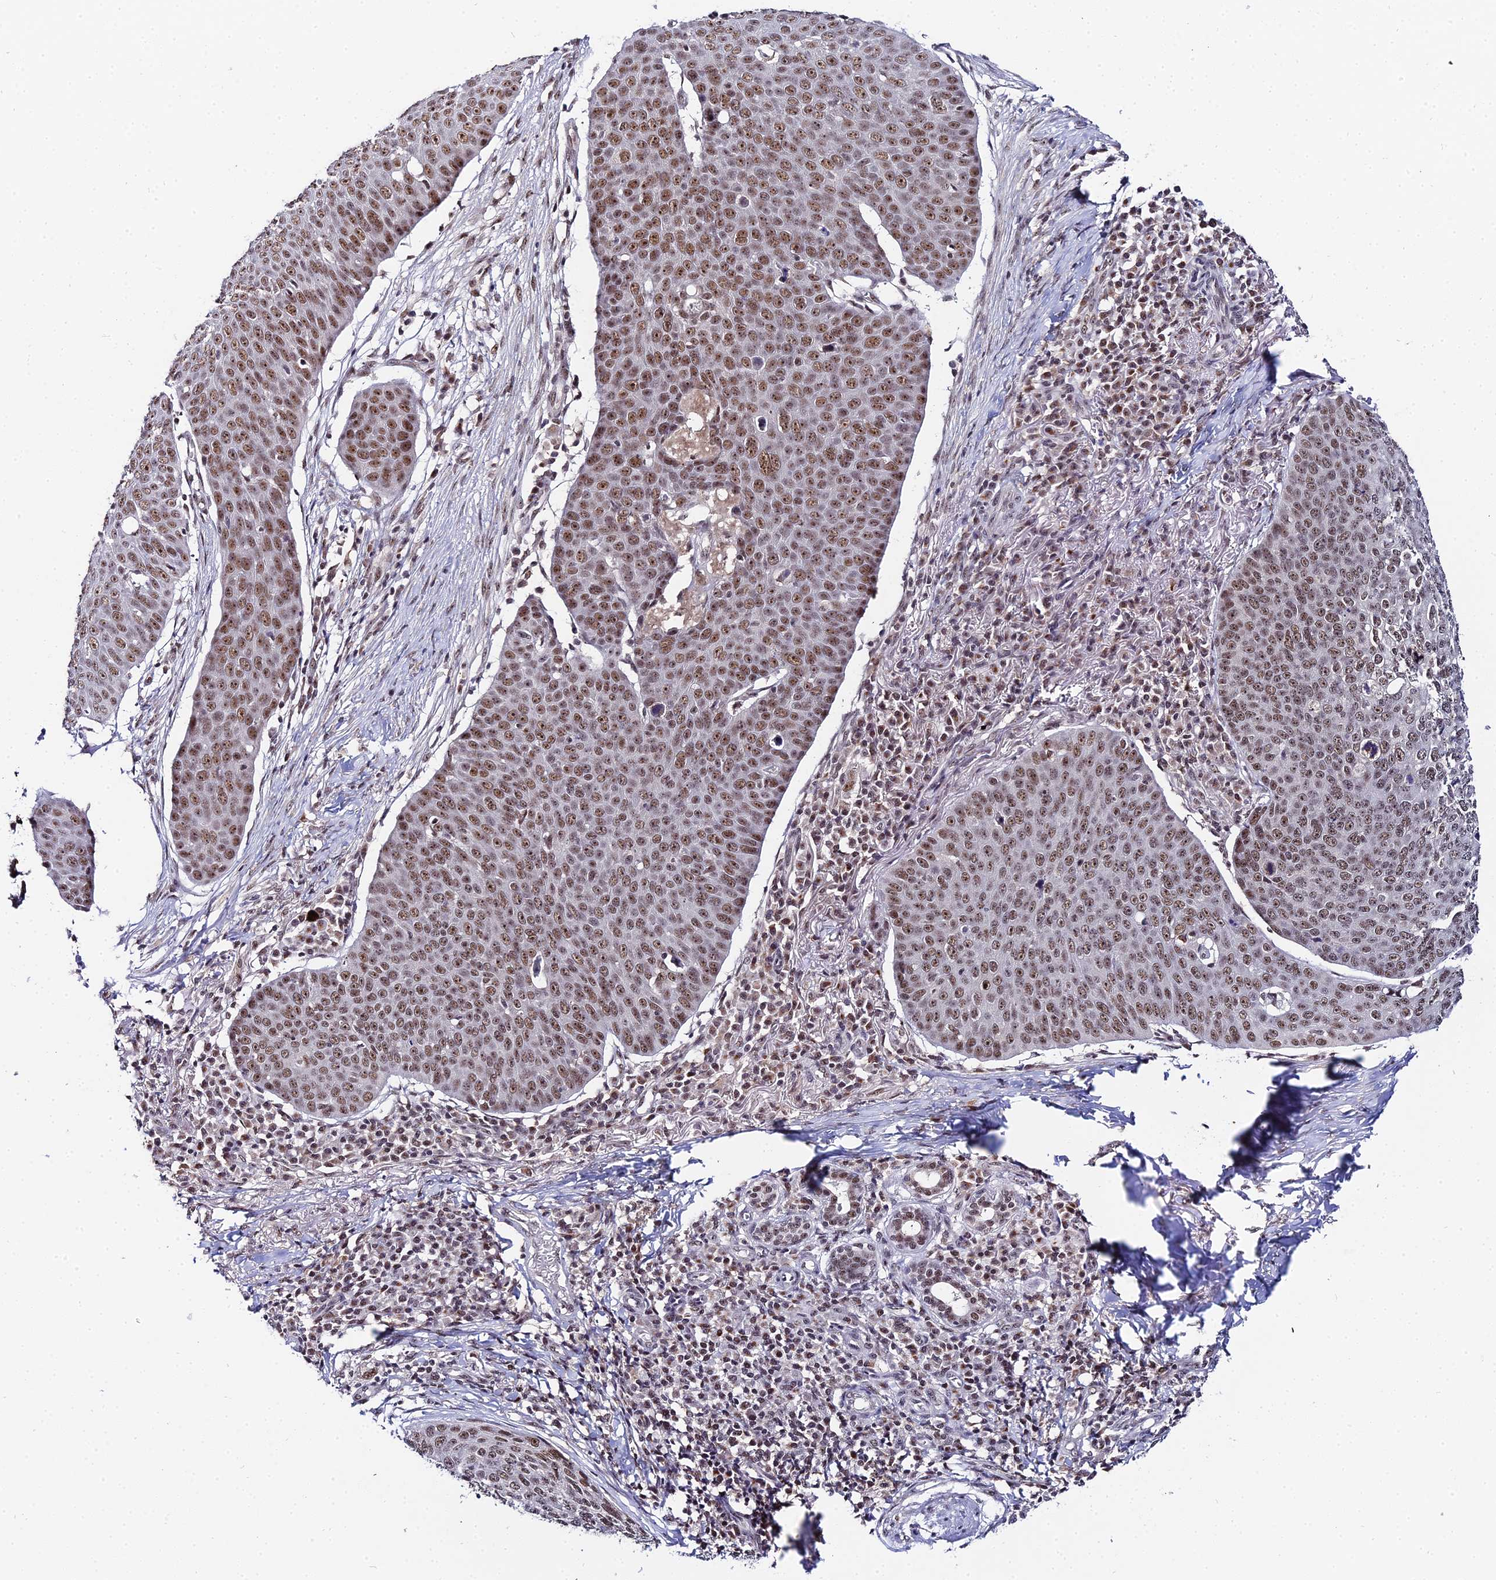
{"staining": {"intensity": "moderate", "quantity": ">75%", "location": "nuclear"}, "tissue": "skin cancer", "cell_type": "Tumor cells", "image_type": "cancer", "snomed": [{"axis": "morphology", "description": "Squamous cell carcinoma, NOS"}, {"axis": "topography", "description": "Skin"}], "caption": "Moderate nuclear expression for a protein is identified in approximately >75% of tumor cells of skin squamous cell carcinoma using immunohistochemistry.", "gene": "EXOSC3", "patient": {"sex": "male", "age": 71}}